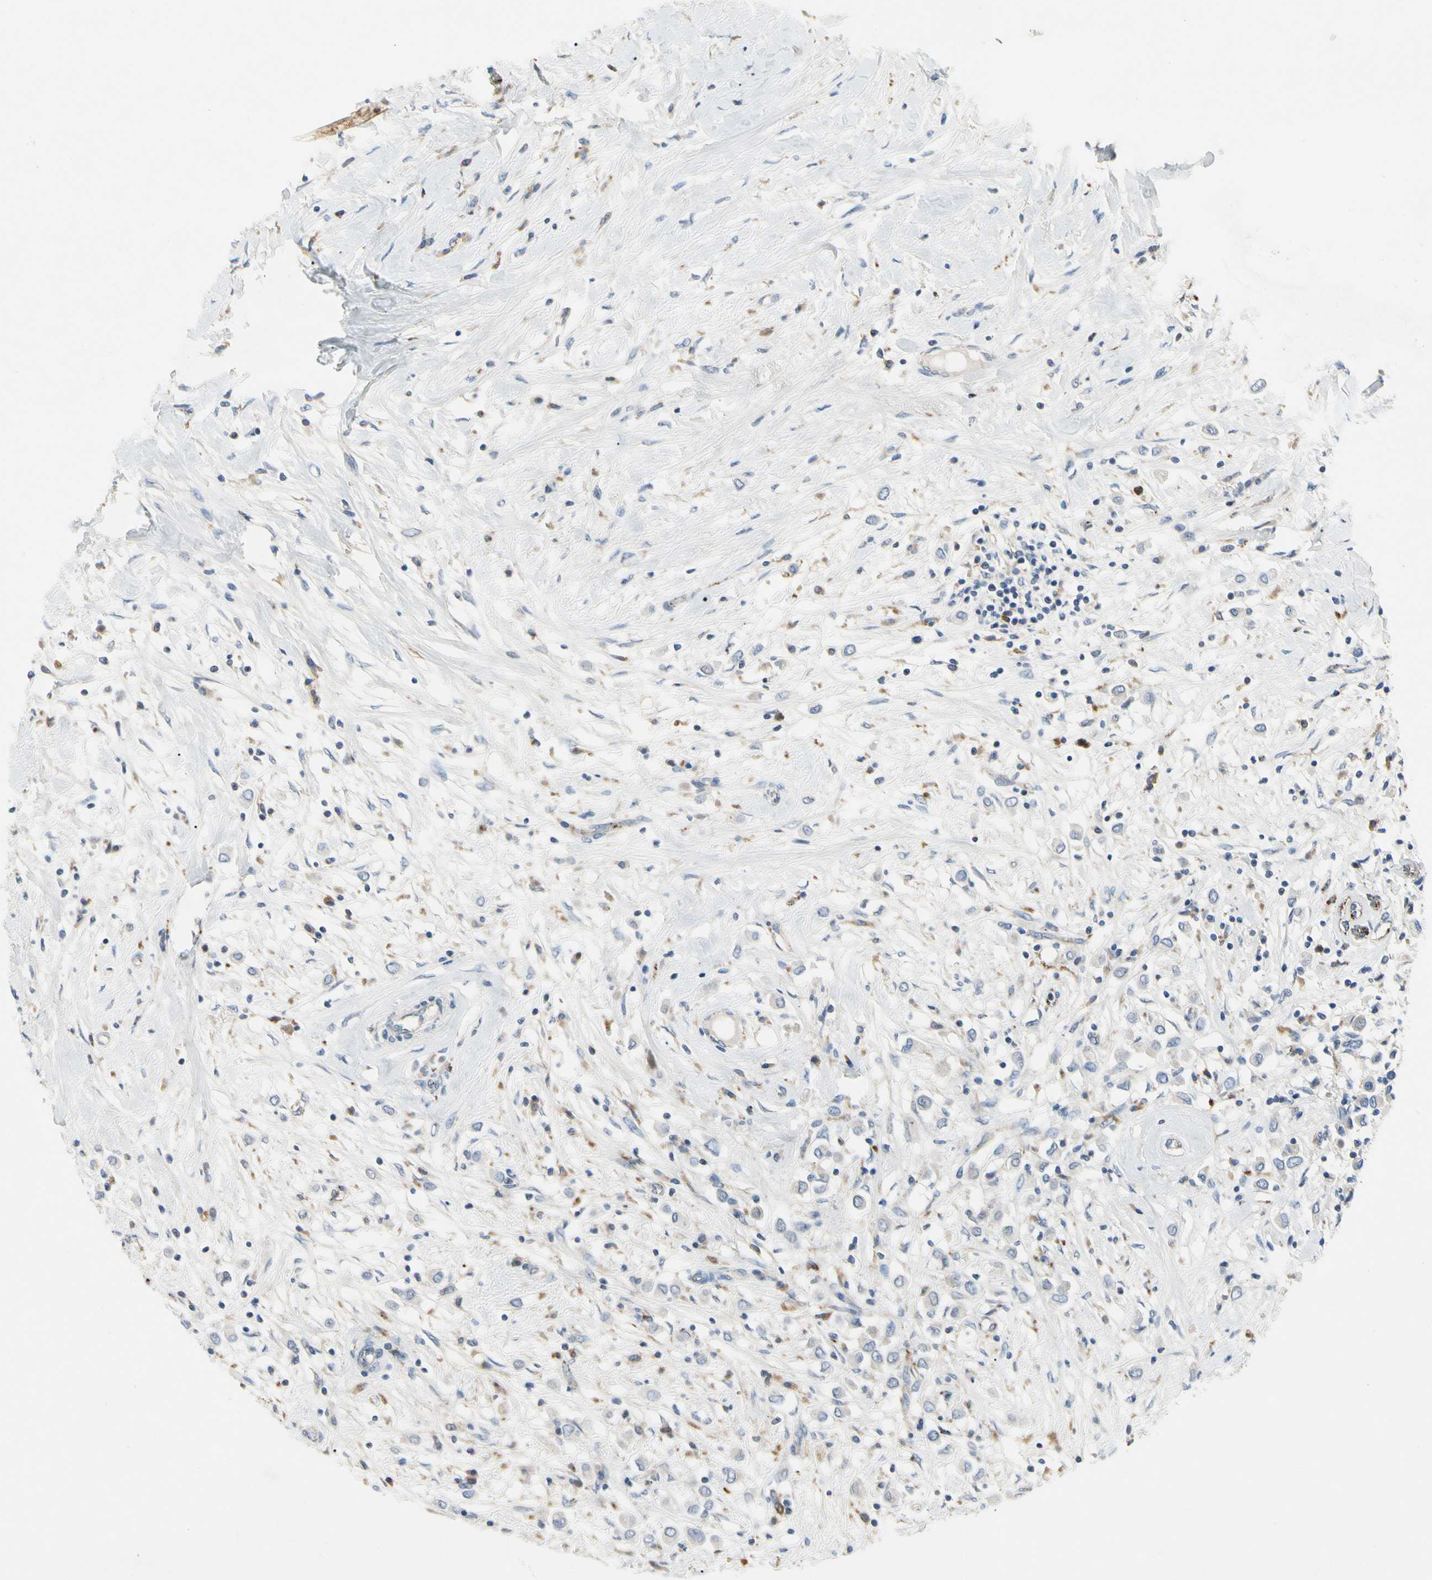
{"staining": {"intensity": "negative", "quantity": "none", "location": "none"}, "tissue": "breast cancer", "cell_type": "Tumor cells", "image_type": "cancer", "snomed": [{"axis": "morphology", "description": "Duct carcinoma"}, {"axis": "topography", "description": "Breast"}], "caption": "Tumor cells show no significant expression in breast cancer (intraductal carcinoma).", "gene": "RETSAT", "patient": {"sex": "female", "age": 61}}